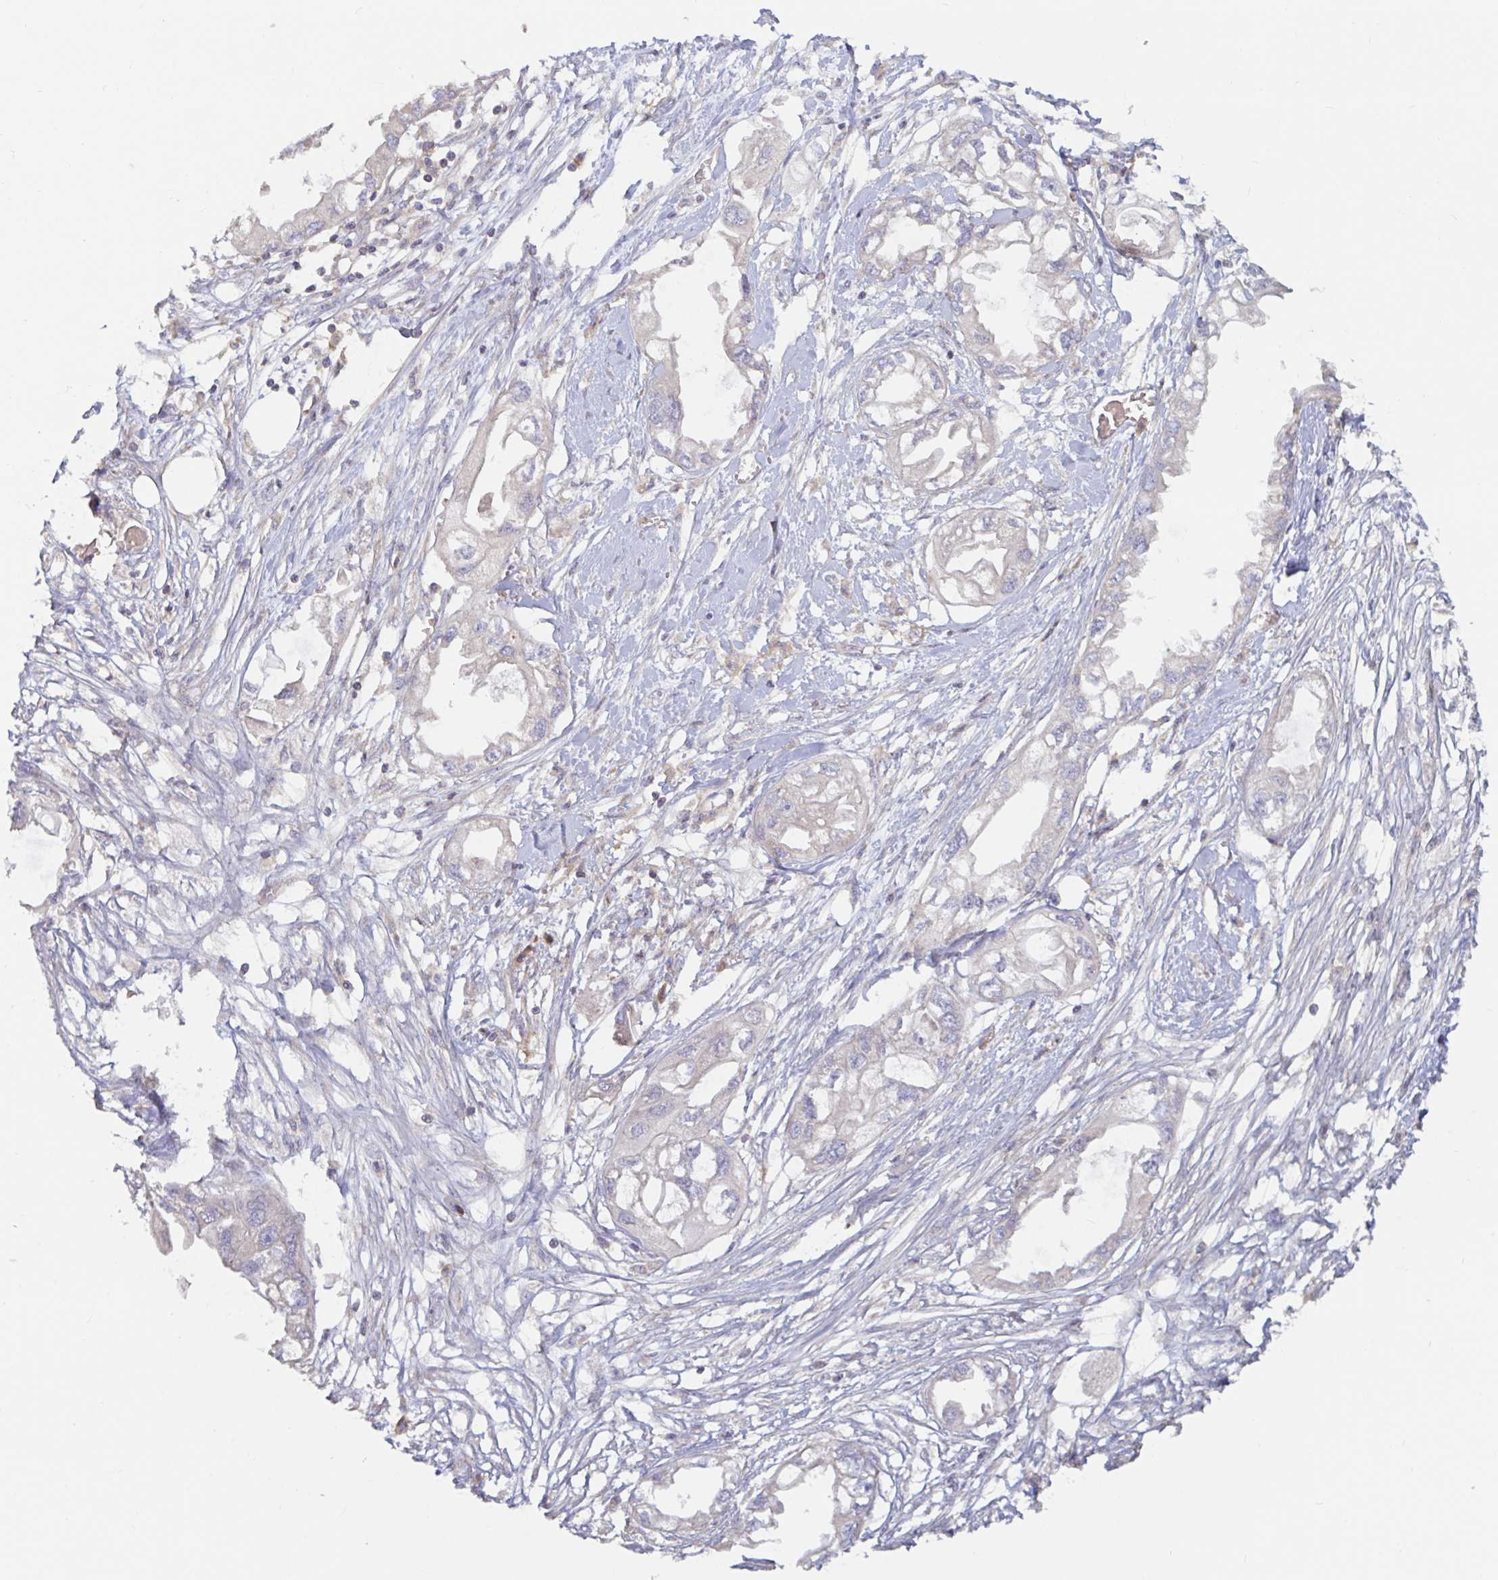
{"staining": {"intensity": "negative", "quantity": "none", "location": "none"}, "tissue": "endometrial cancer", "cell_type": "Tumor cells", "image_type": "cancer", "snomed": [{"axis": "morphology", "description": "Adenocarcinoma, NOS"}, {"axis": "morphology", "description": "Adenocarcinoma, metastatic, NOS"}, {"axis": "topography", "description": "Adipose tissue"}, {"axis": "topography", "description": "Endometrium"}], "caption": "High power microscopy micrograph of an immunohistochemistry (IHC) histopathology image of endometrial cancer, revealing no significant staining in tumor cells. (DAB (3,3'-diaminobenzidine) immunohistochemistry (IHC), high magnification).", "gene": "LARP1", "patient": {"sex": "female", "age": 67}}